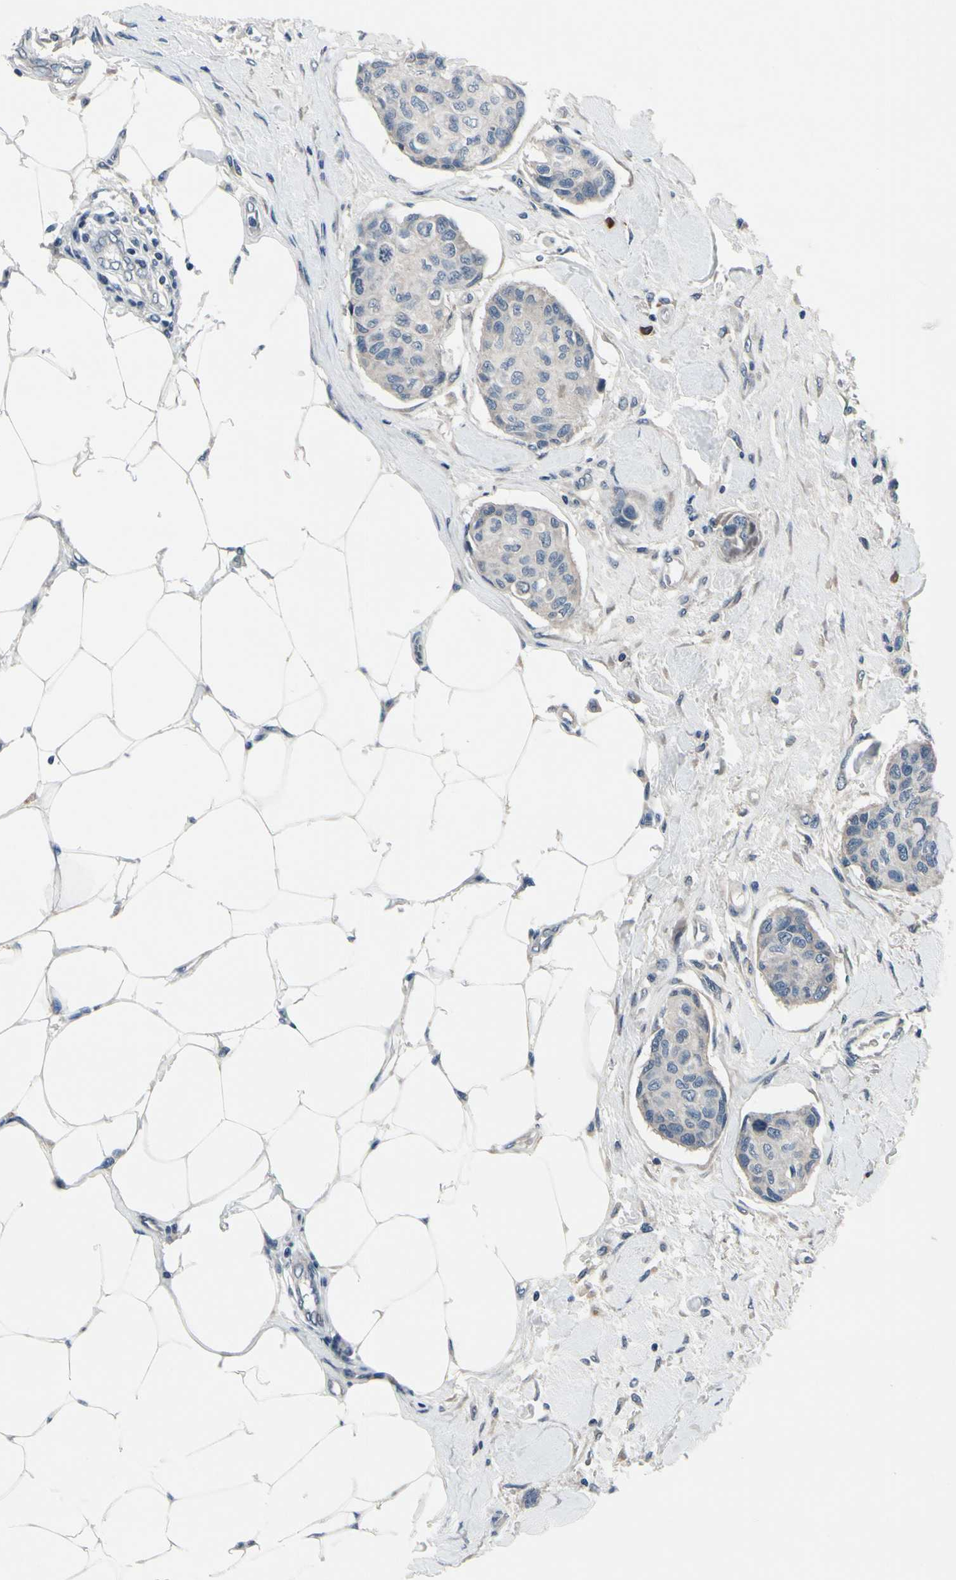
{"staining": {"intensity": "negative", "quantity": "none", "location": "none"}, "tissue": "breast cancer", "cell_type": "Tumor cells", "image_type": "cancer", "snomed": [{"axis": "morphology", "description": "Duct carcinoma"}, {"axis": "topography", "description": "Breast"}], "caption": "Micrograph shows no significant protein expression in tumor cells of invasive ductal carcinoma (breast).", "gene": "SELENOK", "patient": {"sex": "female", "age": 80}}